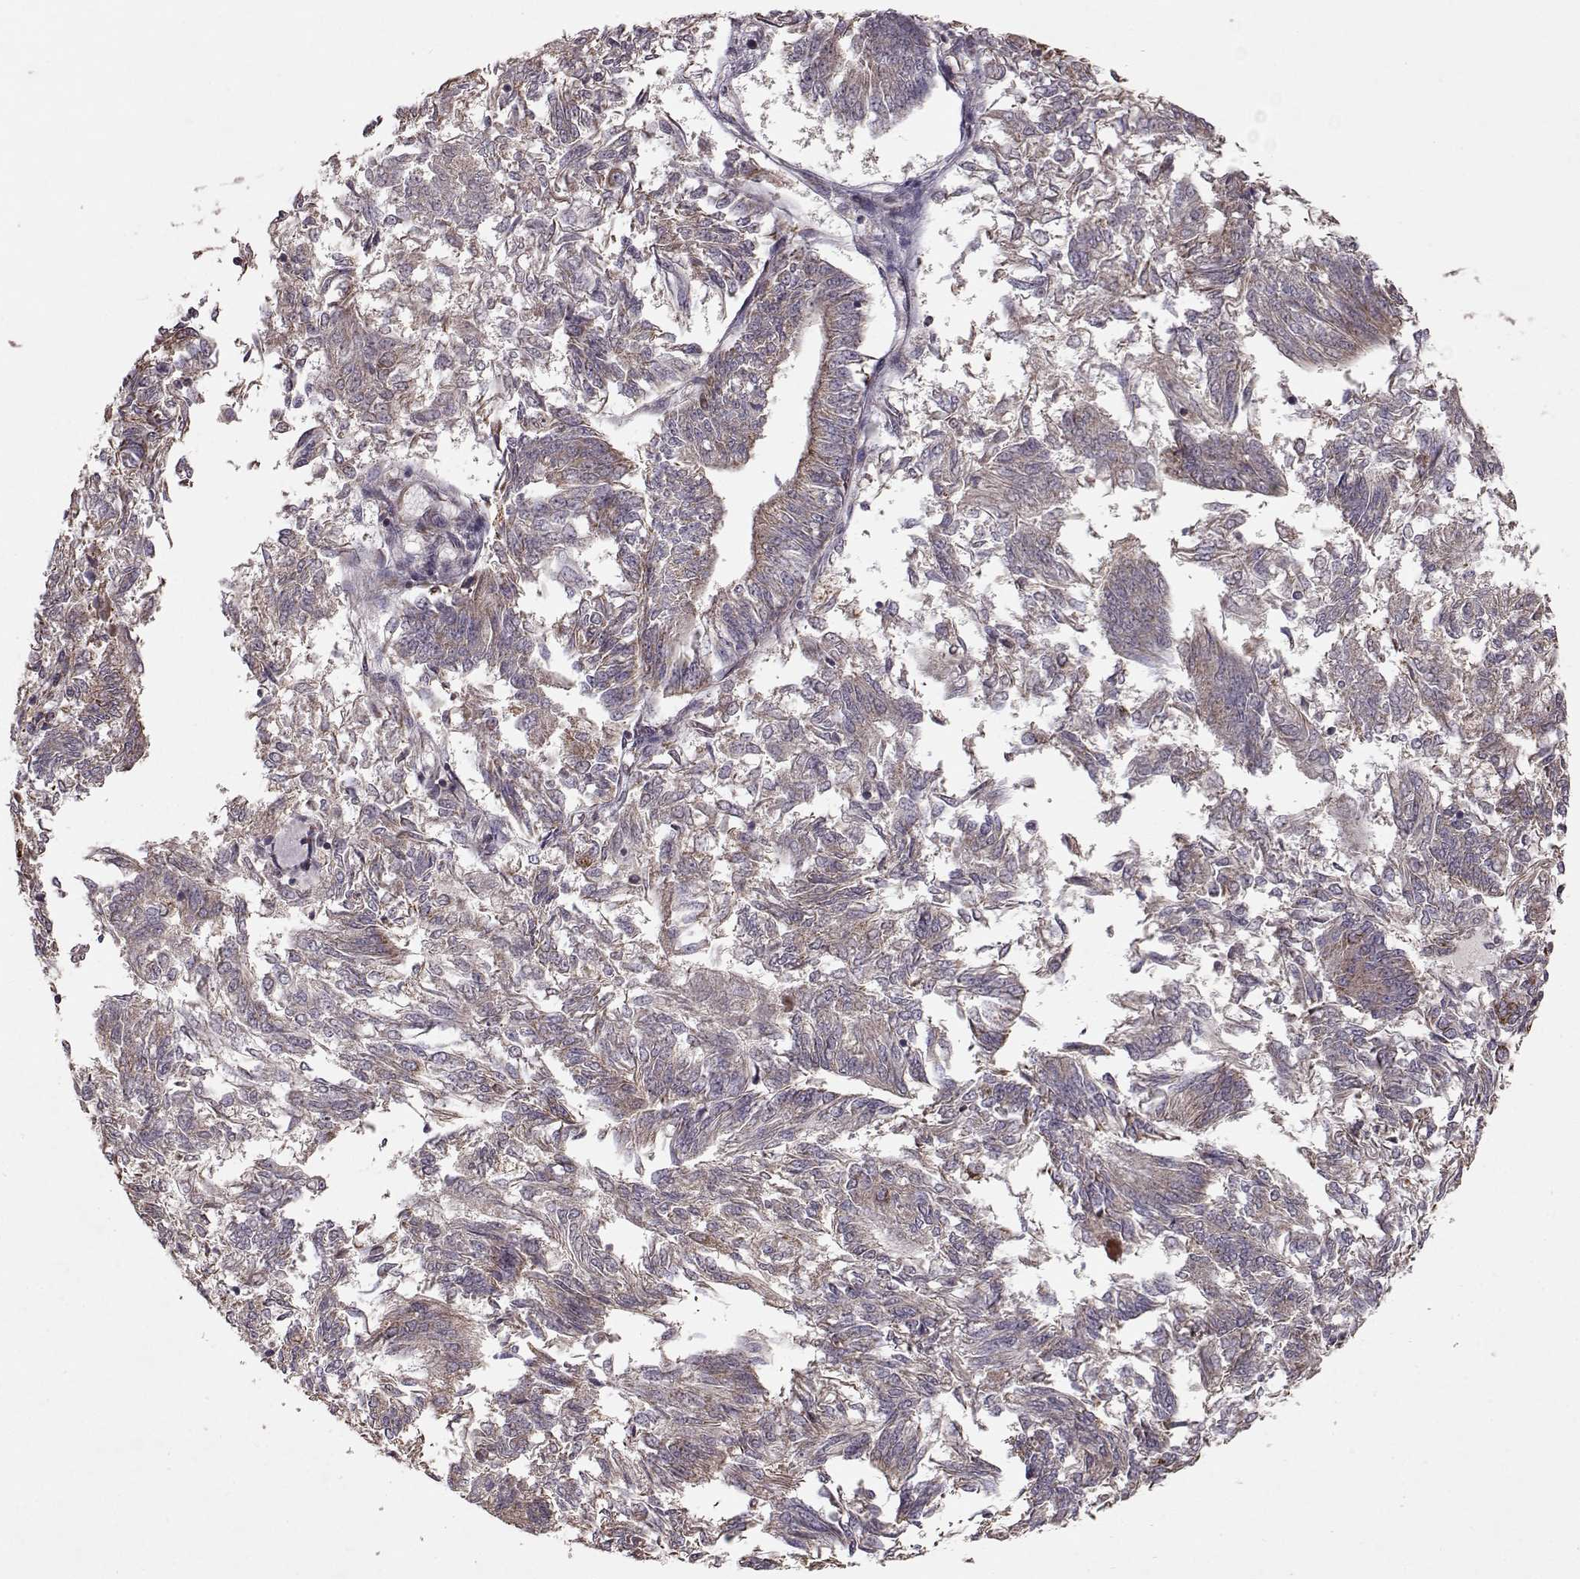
{"staining": {"intensity": "weak", "quantity": ">75%", "location": "cytoplasmic/membranous"}, "tissue": "endometrial cancer", "cell_type": "Tumor cells", "image_type": "cancer", "snomed": [{"axis": "morphology", "description": "Adenocarcinoma, NOS"}, {"axis": "topography", "description": "Endometrium"}], "caption": "Immunohistochemistry (IHC) histopathology image of neoplastic tissue: endometrial cancer (adenocarcinoma) stained using immunohistochemistry demonstrates low levels of weak protein expression localized specifically in the cytoplasmic/membranous of tumor cells, appearing as a cytoplasmic/membranous brown color.", "gene": "CMTM3", "patient": {"sex": "female", "age": 58}}